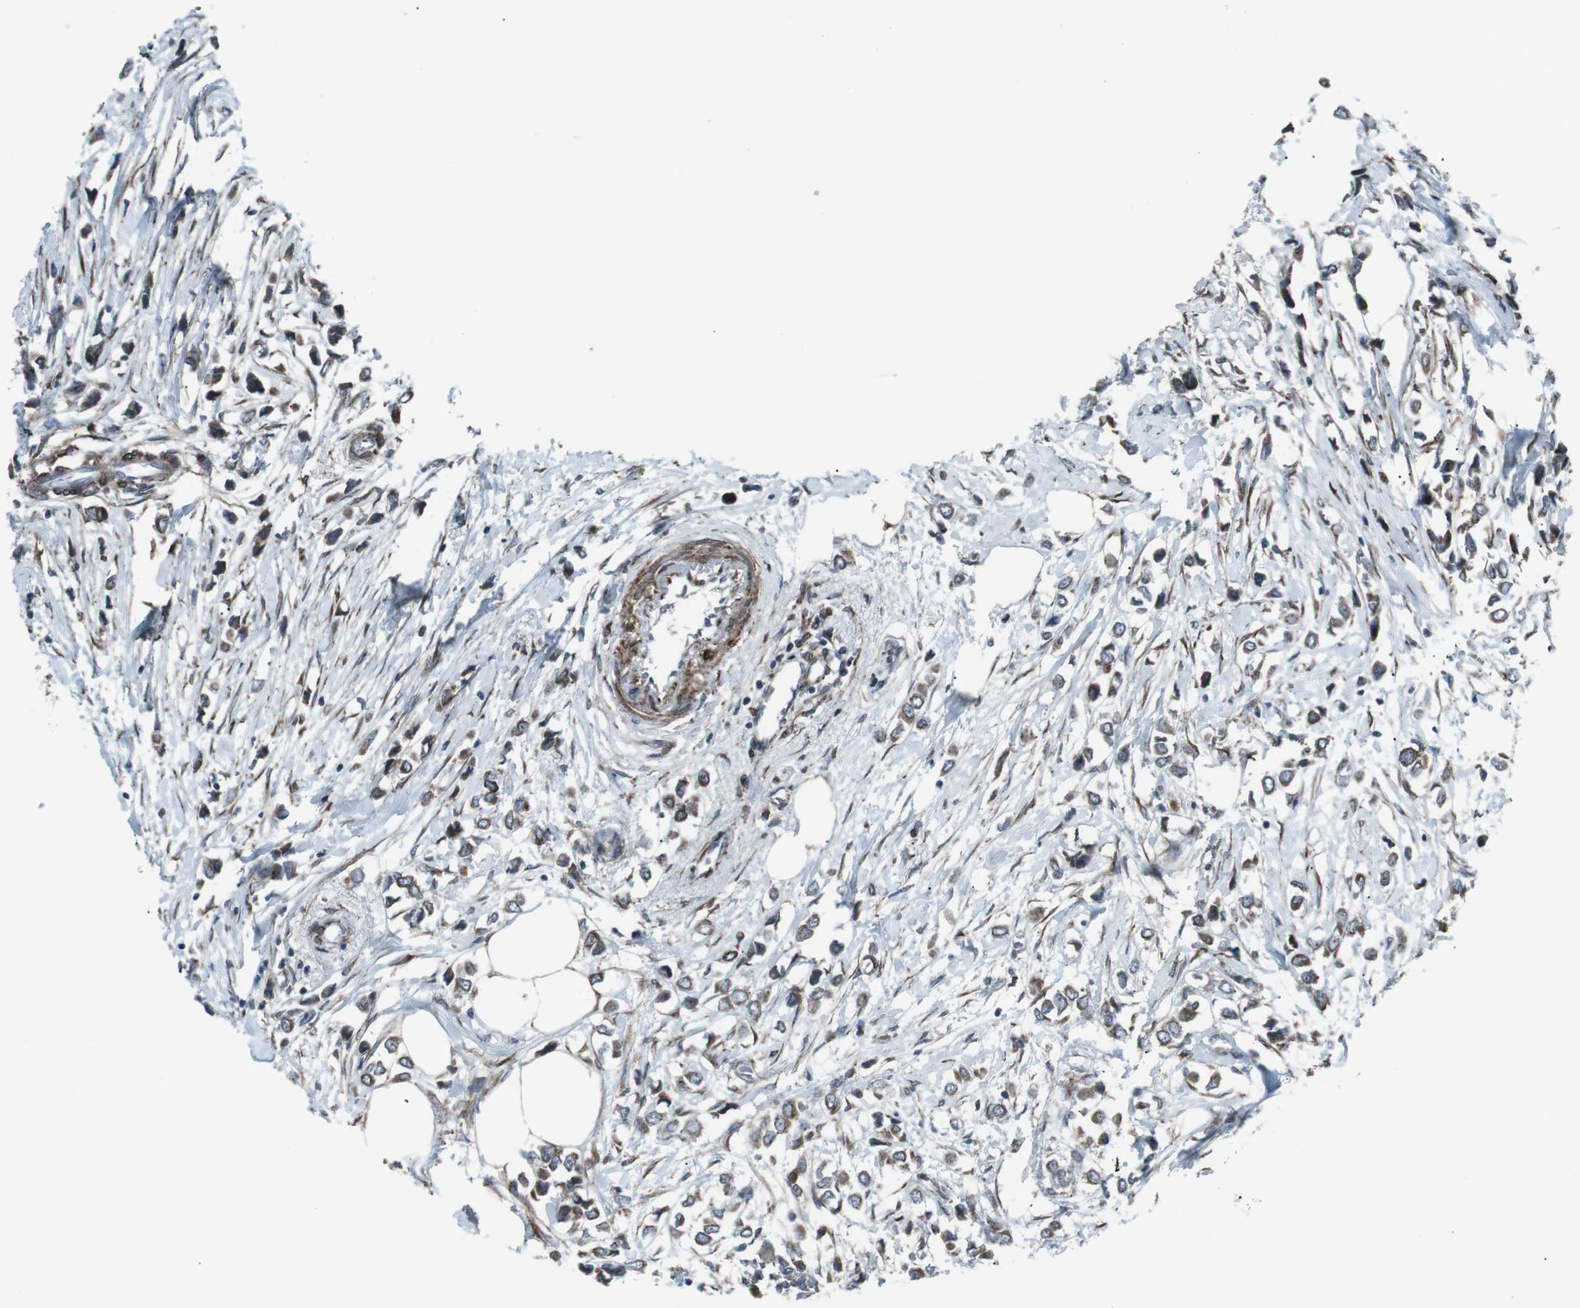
{"staining": {"intensity": "moderate", "quantity": ">75%", "location": "cytoplasmic/membranous"}, "tissue": "breast cancer", "cell_type": "Tumor cells", "image_type": "cancer", "snomed": [{"axis": "morphology", "description": "Lobular carcinoma"}, {"axis": "topography", "description": "Breast"}], "caption": "Brown immunohistochemical staining in human breast cancer (lobular carcinoma) demonstrates moderate cytoplasmic/membranous staining in approximately >75% of tumor cells. The staining was performed using DAB (3,3'-diaminobenzidine) to visualize the protein expression in brown, while the nuclei were stained in blue with hematoxylin (Magnification: 20x).", "gene": "LNPK", "patient": {"sex": "female", "age": 51}}